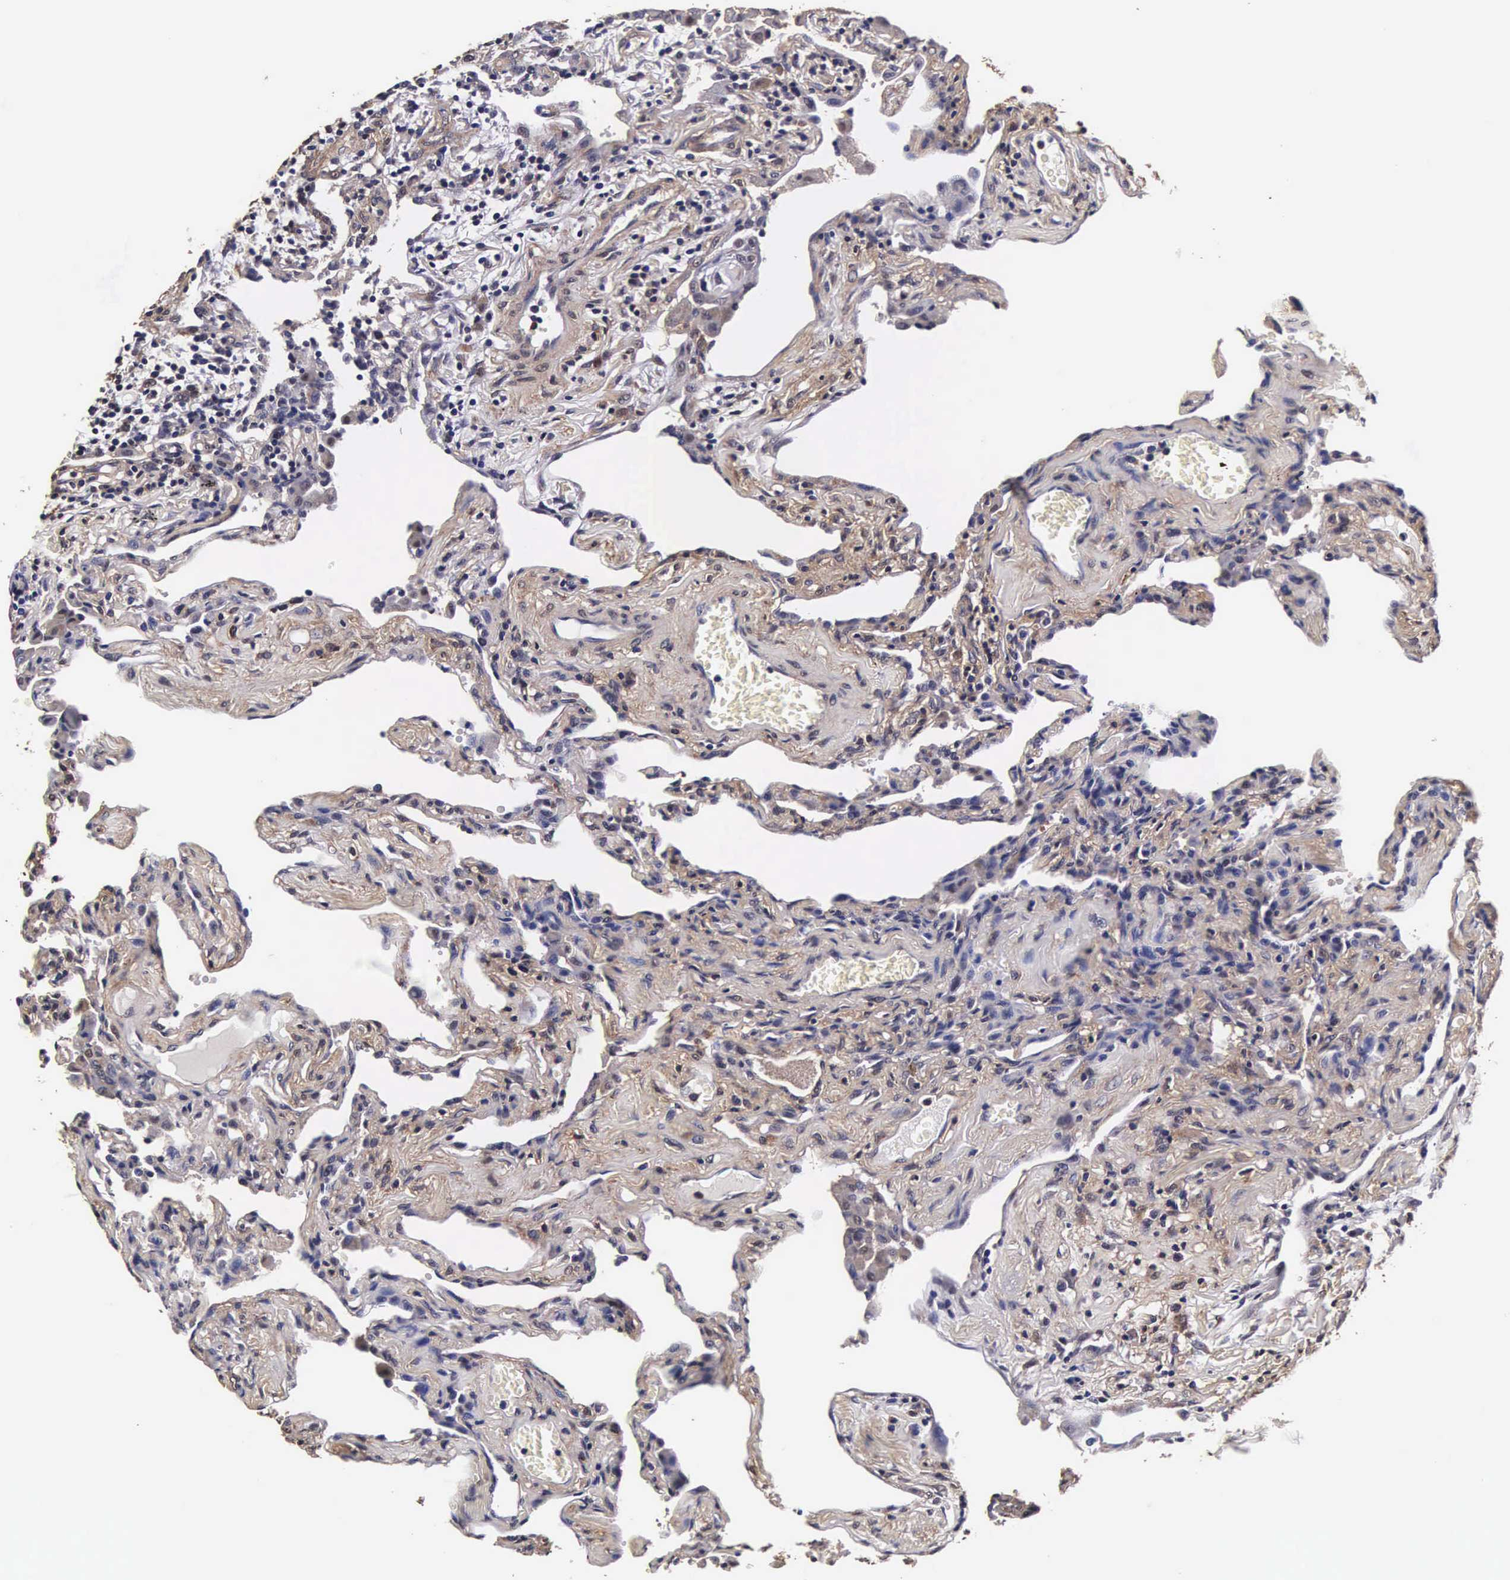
{"staining": {"intensity": "moderate", "quantity": "25%-75%", "location": "cytoplasmic/membranous,nuclear"}, "tissue": "lung", "cell_type": "Alveolar cells", "image_type": "normal", "snomed": [{"axis": "morphology", "description": "Normal tissue, NOS"}, {"axis": "topography", "description": "Lung"}], "caption": "There is medium levels of moderate cytoplasmic/membranous,nuclear staining in alveolar cells of benign lung, as demonstrated by immunohistochemical staining (brown color).", "gene": "TECPR2", "patient": {"sex": "male", "age": 73}}